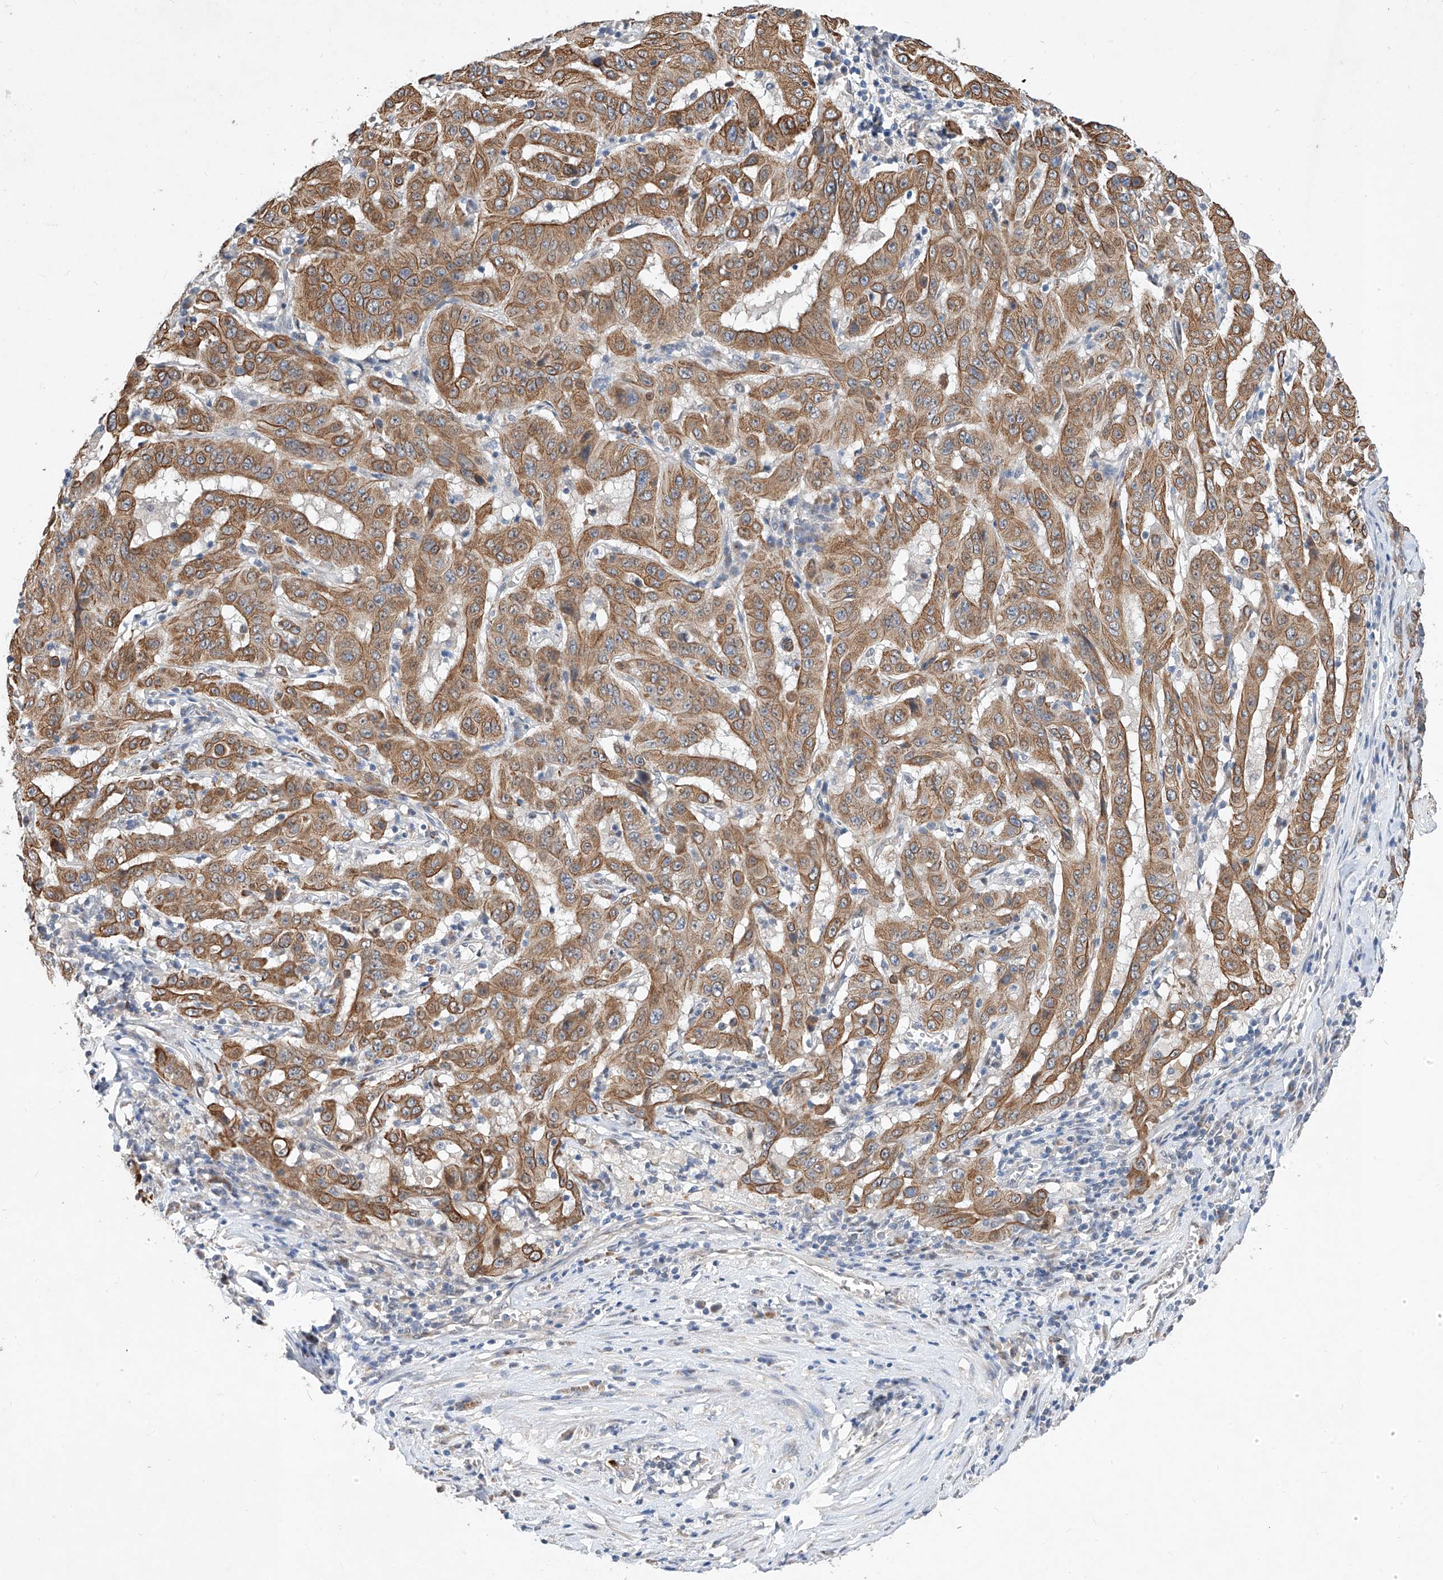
{"staining": {"intensity": "moderate", "quantity": ">75%", "location": "cytoplasmic/membranous"}, "tissue": "pancreatic cancer", "cell_type": "Tumor cells", "image_type": "cancer", "snomed": [{"axis": "morphology", "description": "Adenocarcinoma, NOS"}, {"axis": "topography", "description": "Pancreas"}], "caption": "Human pancreatic cancer stained for a protein (brown) reveals moderate cytoplasmic/membranous positive staining in about >75% of tumor cells.", "gene": "MFSD4B", "patient": {"sex": "male", "age": 63}}